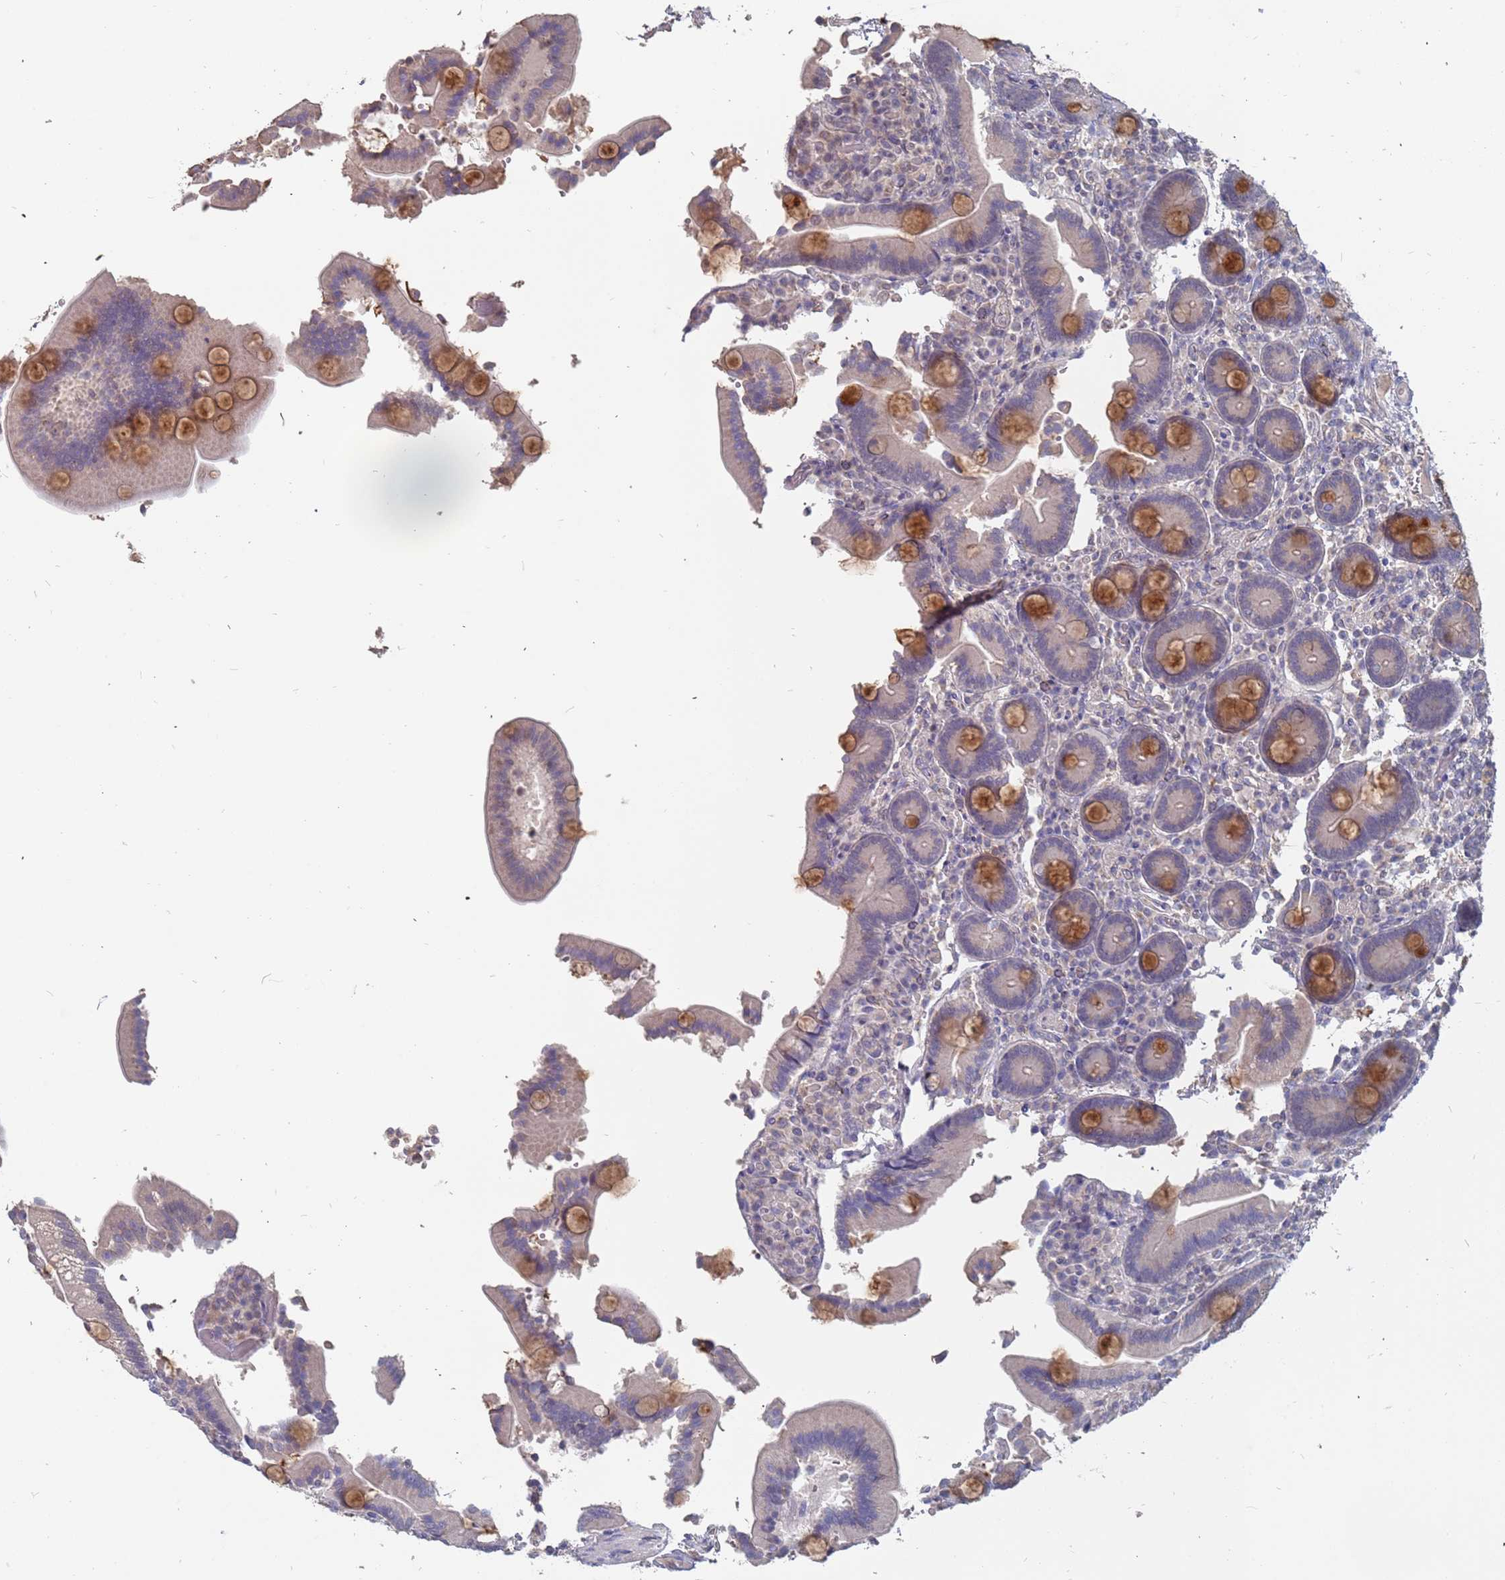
{"staining": {"intensity": "strong", "quantity": "<25%", "location": "cytoplasmic/membranous"}, "tissue": "duodenum", "cell_type": "Glandular cells", "image_type": "normal", "snomed": [{"axis": "morphology", "description": "Normal tissue, NOS"}, {"axis": "topography", "description": "Duodenum"}], "caption": "The histopathology image reveals immunohistochemical staining of unremarkable duodenum. There is strong cytoplasmic/membranous staining is identified in approximately <25% of glandular cells.", "gene": "TCEANC2", "patient": {"sex": "female", "age": 62}}